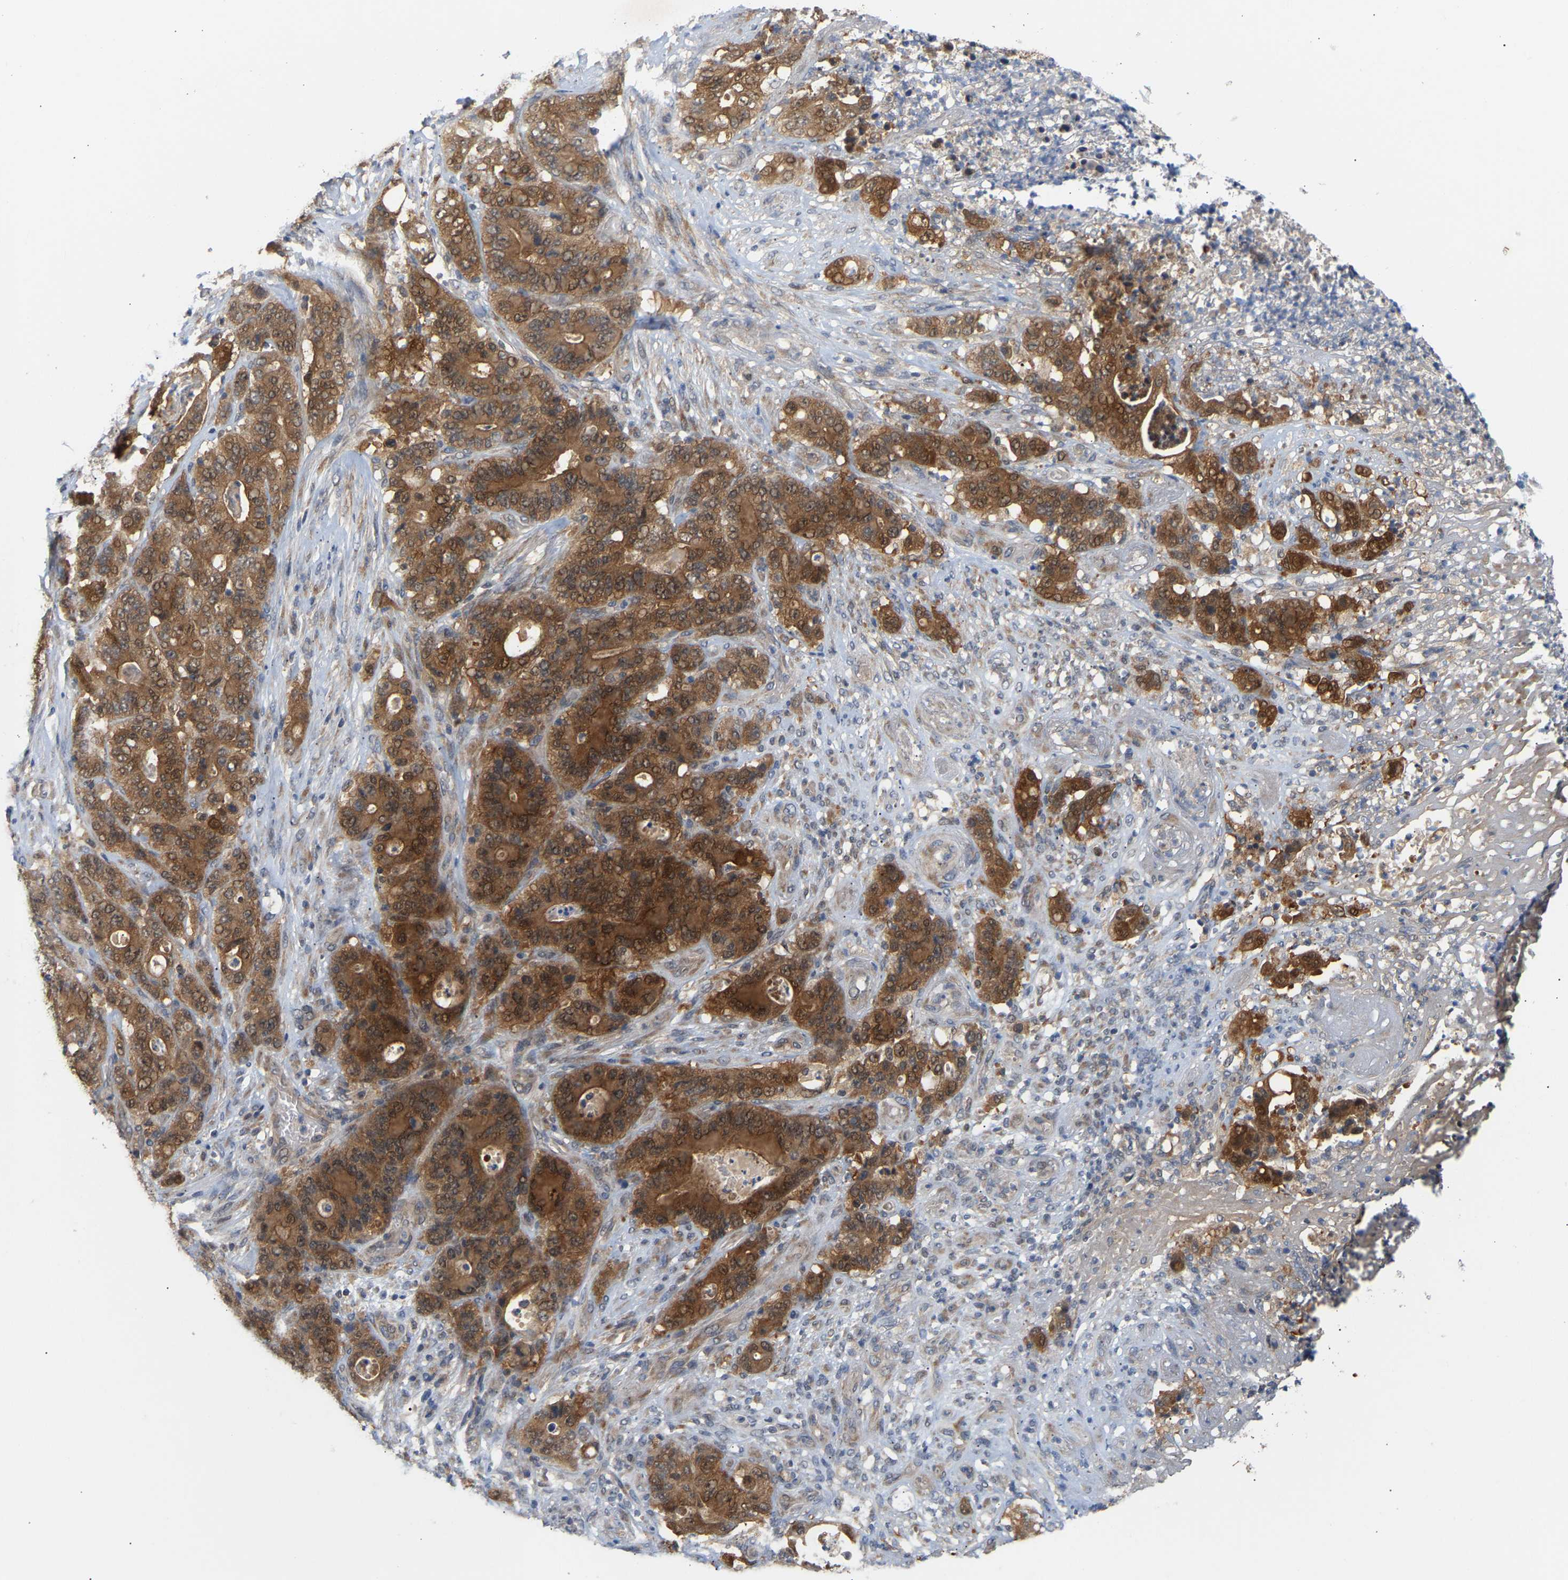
{"staining": {"intensity": "strong", "quantity": ">75%", "location": "cytoplasmic/membranous,nuclear"}, "tissue": "stomach cancer", "cell_type": "Tumor cells", "image_type": "cancer", "snomed": [{"axis": "morphology", "description": "Adenocarcinoma, NOS"}, {"axis": "topography", "description": "Stomach"}], "caption": "A photomicrograph showing strong cytoplasmic/membranous and nuclear expression in approximately >75% of tumor cells in stomach adenocarcinoma, as visualized by brown immunohistochemical staining.", "gene": "TPMT", "patient": {"sex": "female", "age": 73}}